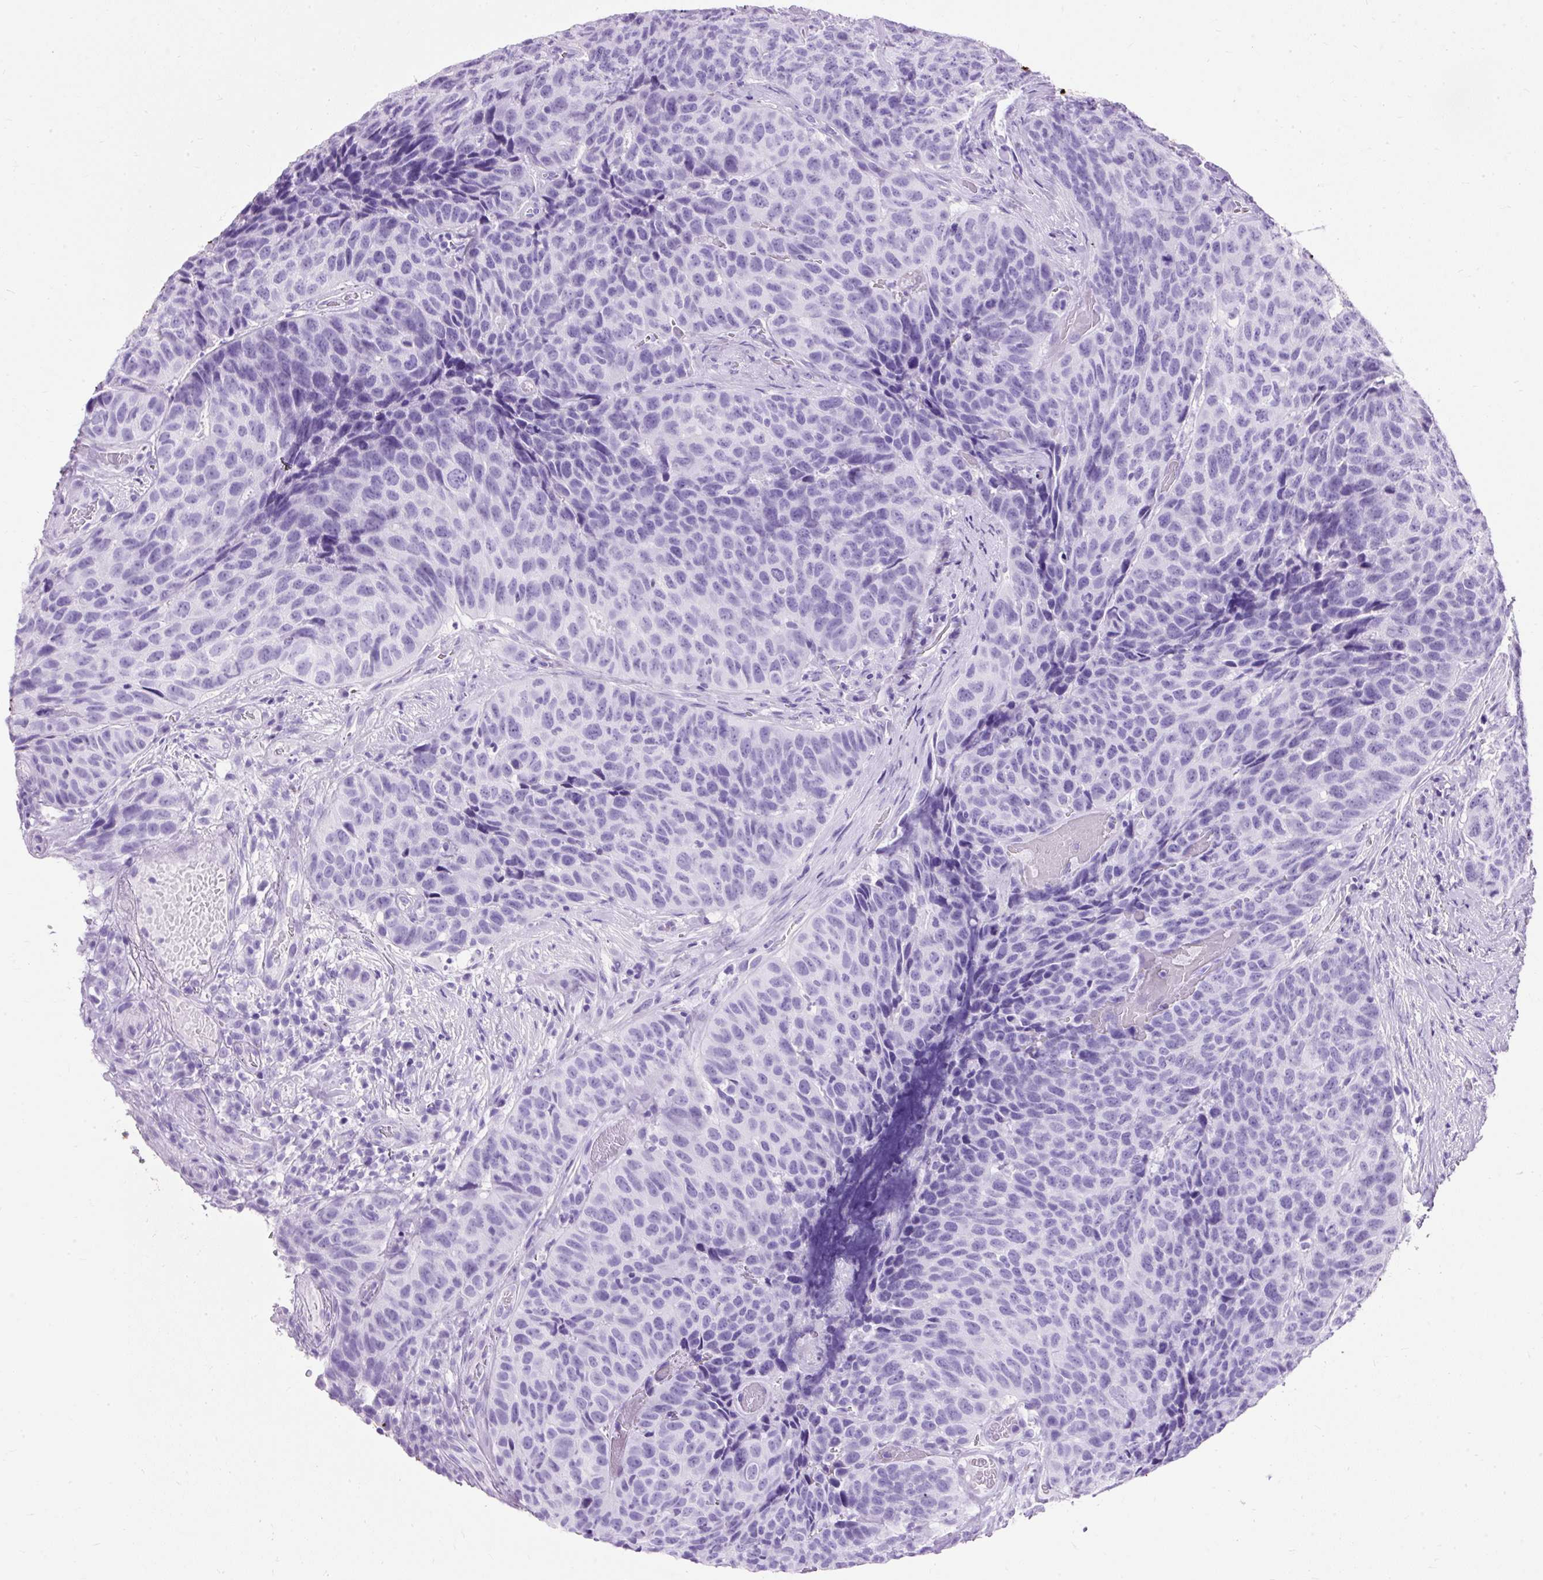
{"staining": {"intensity": "negative", "quantity": "none", "location": "none"}, "tissue": "head and neck cancer", "cell_type": "Tumor cells", "image_type": "cancer", "snomed": [{"axis": "morphology", "description": "Squamous cell carcinoma, NOS"}, {"axis": "topography", "description": "Head-Neck"}], "caption": "Tumor cells are negative for brown protein staining in squamous cell carcinoma (head and neck).", "gene": "PVALB", "patient": {"sex": "male", "age": 66}}